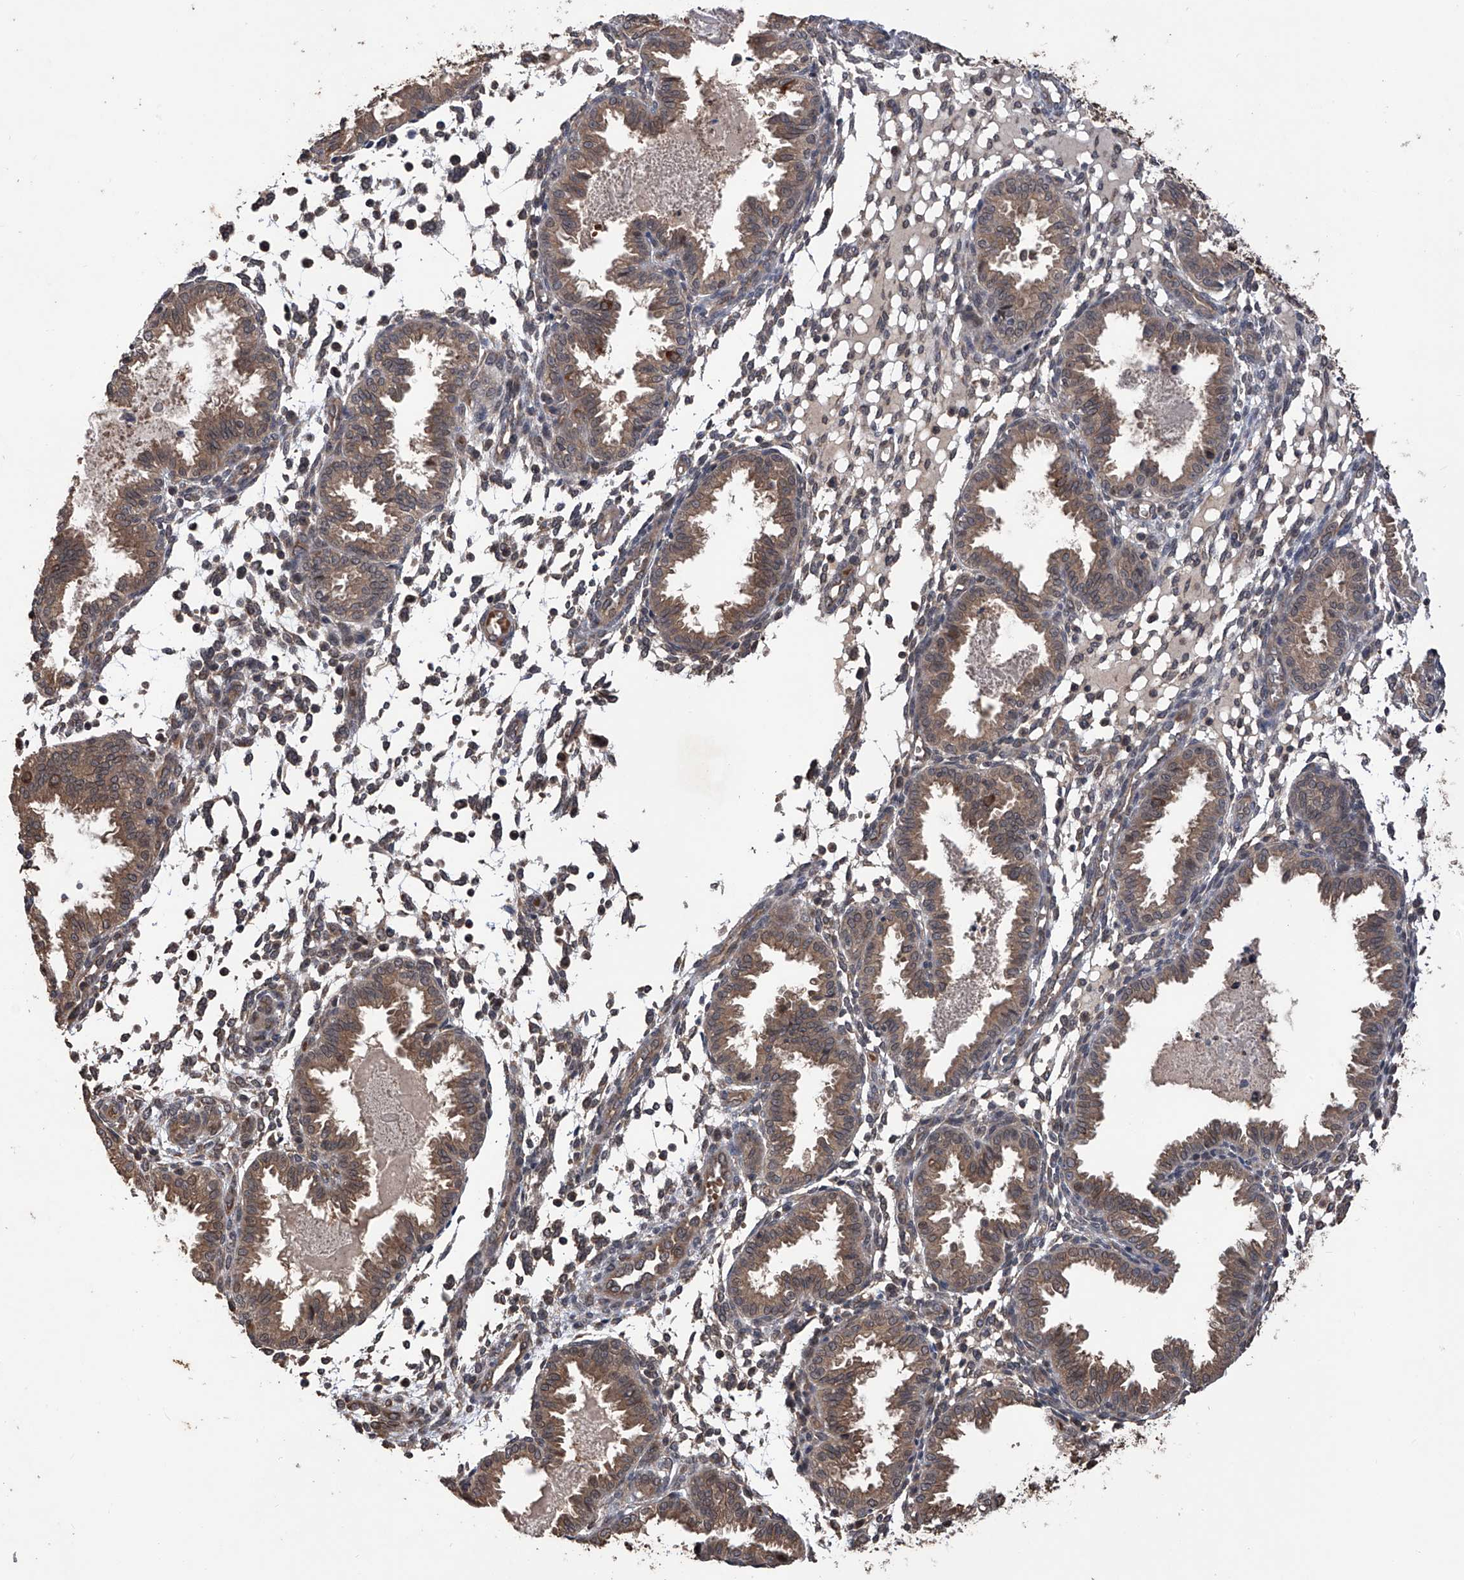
{"staining": {"intensity": "weak", "quantity": "25%-75%", "location": "cytoplasmic/membranous"}, "tissue": "endometrium", "cell_type": "Cells in endometrial stroma", "image_type": "normal", "snomed": [{"axis": "morphology", "description": "Normal tissue, NOS"}, {"axis": "topography", "description": "Endometrium"}], "caption": "Immunohistochemical staining of unremarkable human endometrium reveals 25%-75% levels of weak cytoplasmic/membranous protein expression in about 25%-75% of cells in endometrial stroma. (brown staining indicates protein expression, while blue staining denotes nuclei).", "gene": "LYSMD4", "patient": {"sex": "female", "age": 33}}